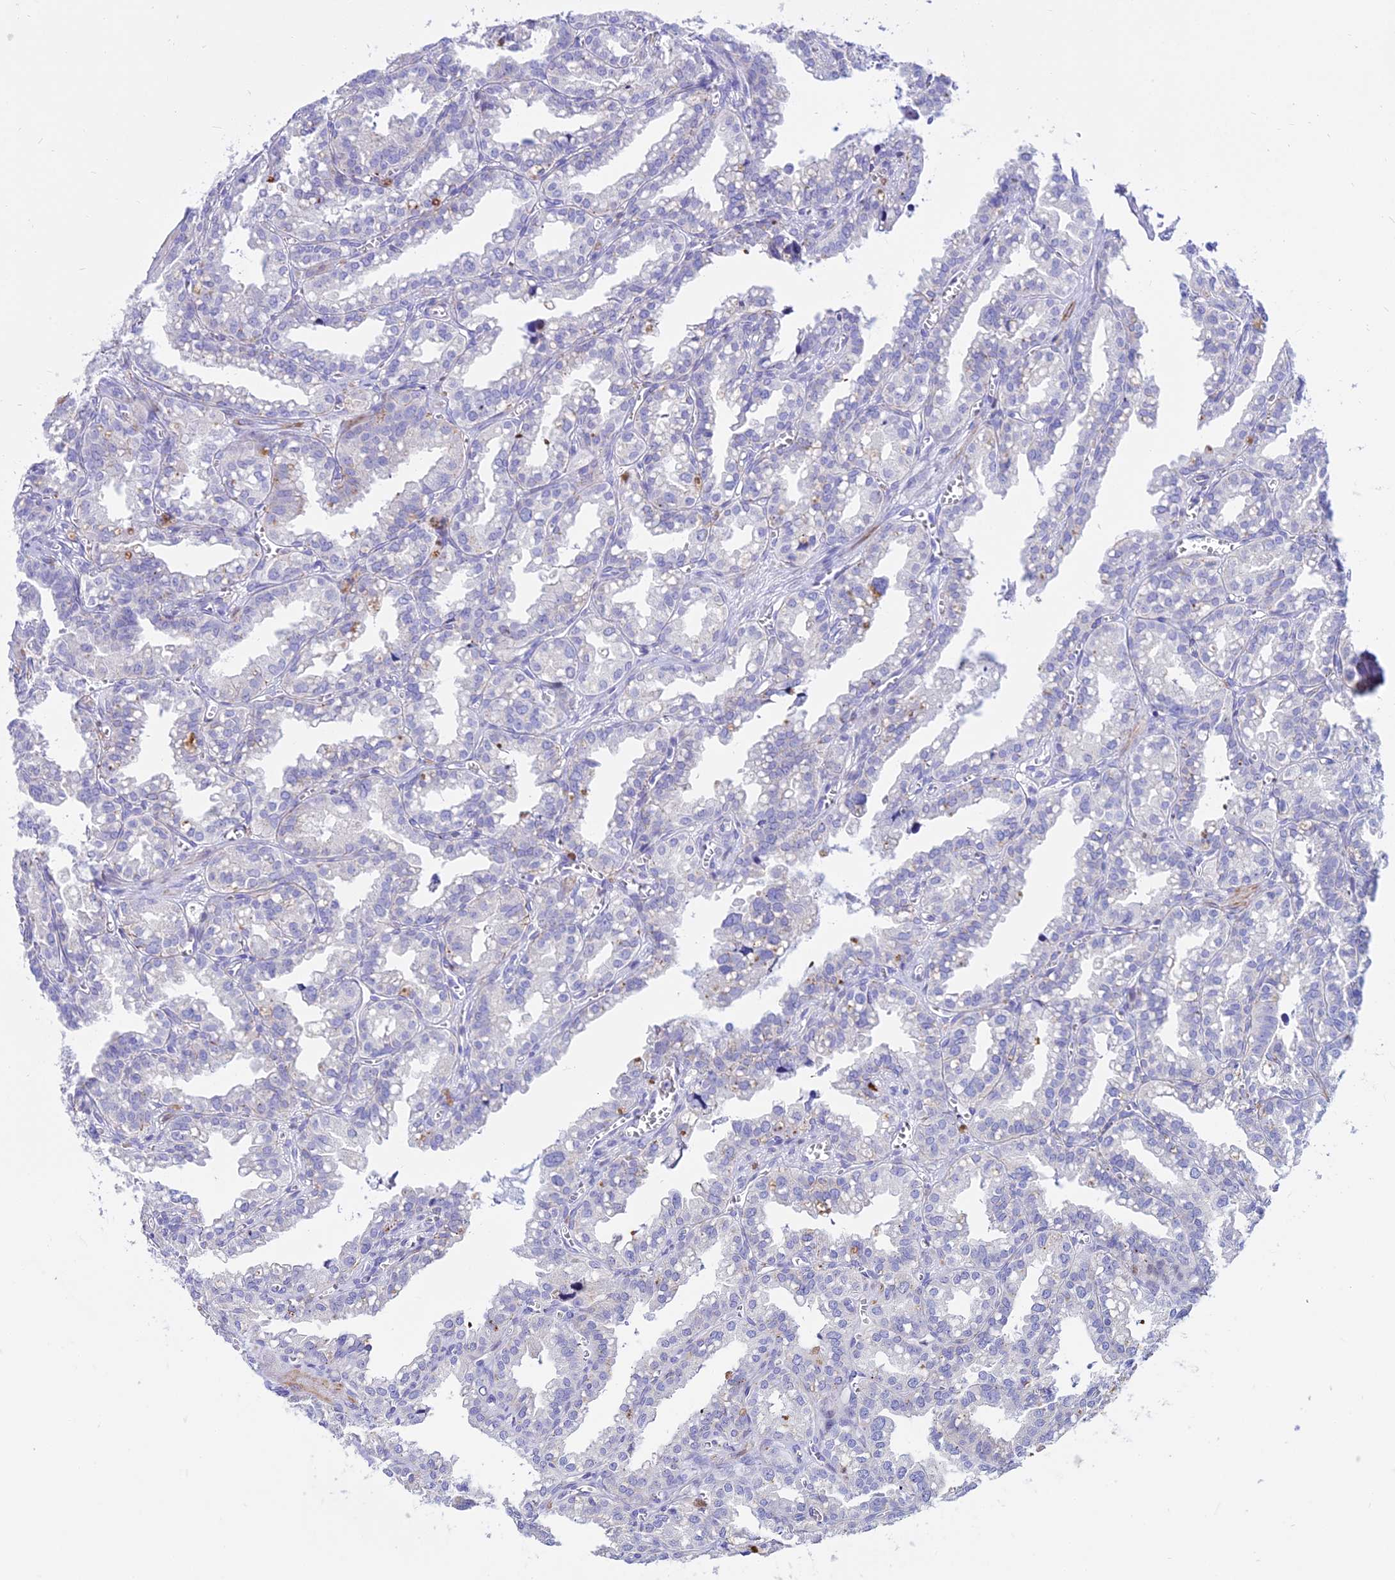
{"staining": {"intensity": "negative", "quantity": "none", "location": "none"}, "tissue": "seminal vesicle", "cell_type": "Glandular cells", "image_type": "normal", "snomed": [{"axis": "morphology", "description": "Normal tissue, NOS"}, {"axis": "topography", "description": "Prostate"}, {"axis": "topography", "description": "Seminal veicle"}], "caption": "The image demonstrates no significant positivity in glandular cells of seminal vesicle. The staining was performed using DAB to visualize the protein expression in brown, while the nuclei were stained in blue with hematoxylin (Magnification: 20x).", "gene": "DLX1", "patient": {"sex": "male", "age": 51}}